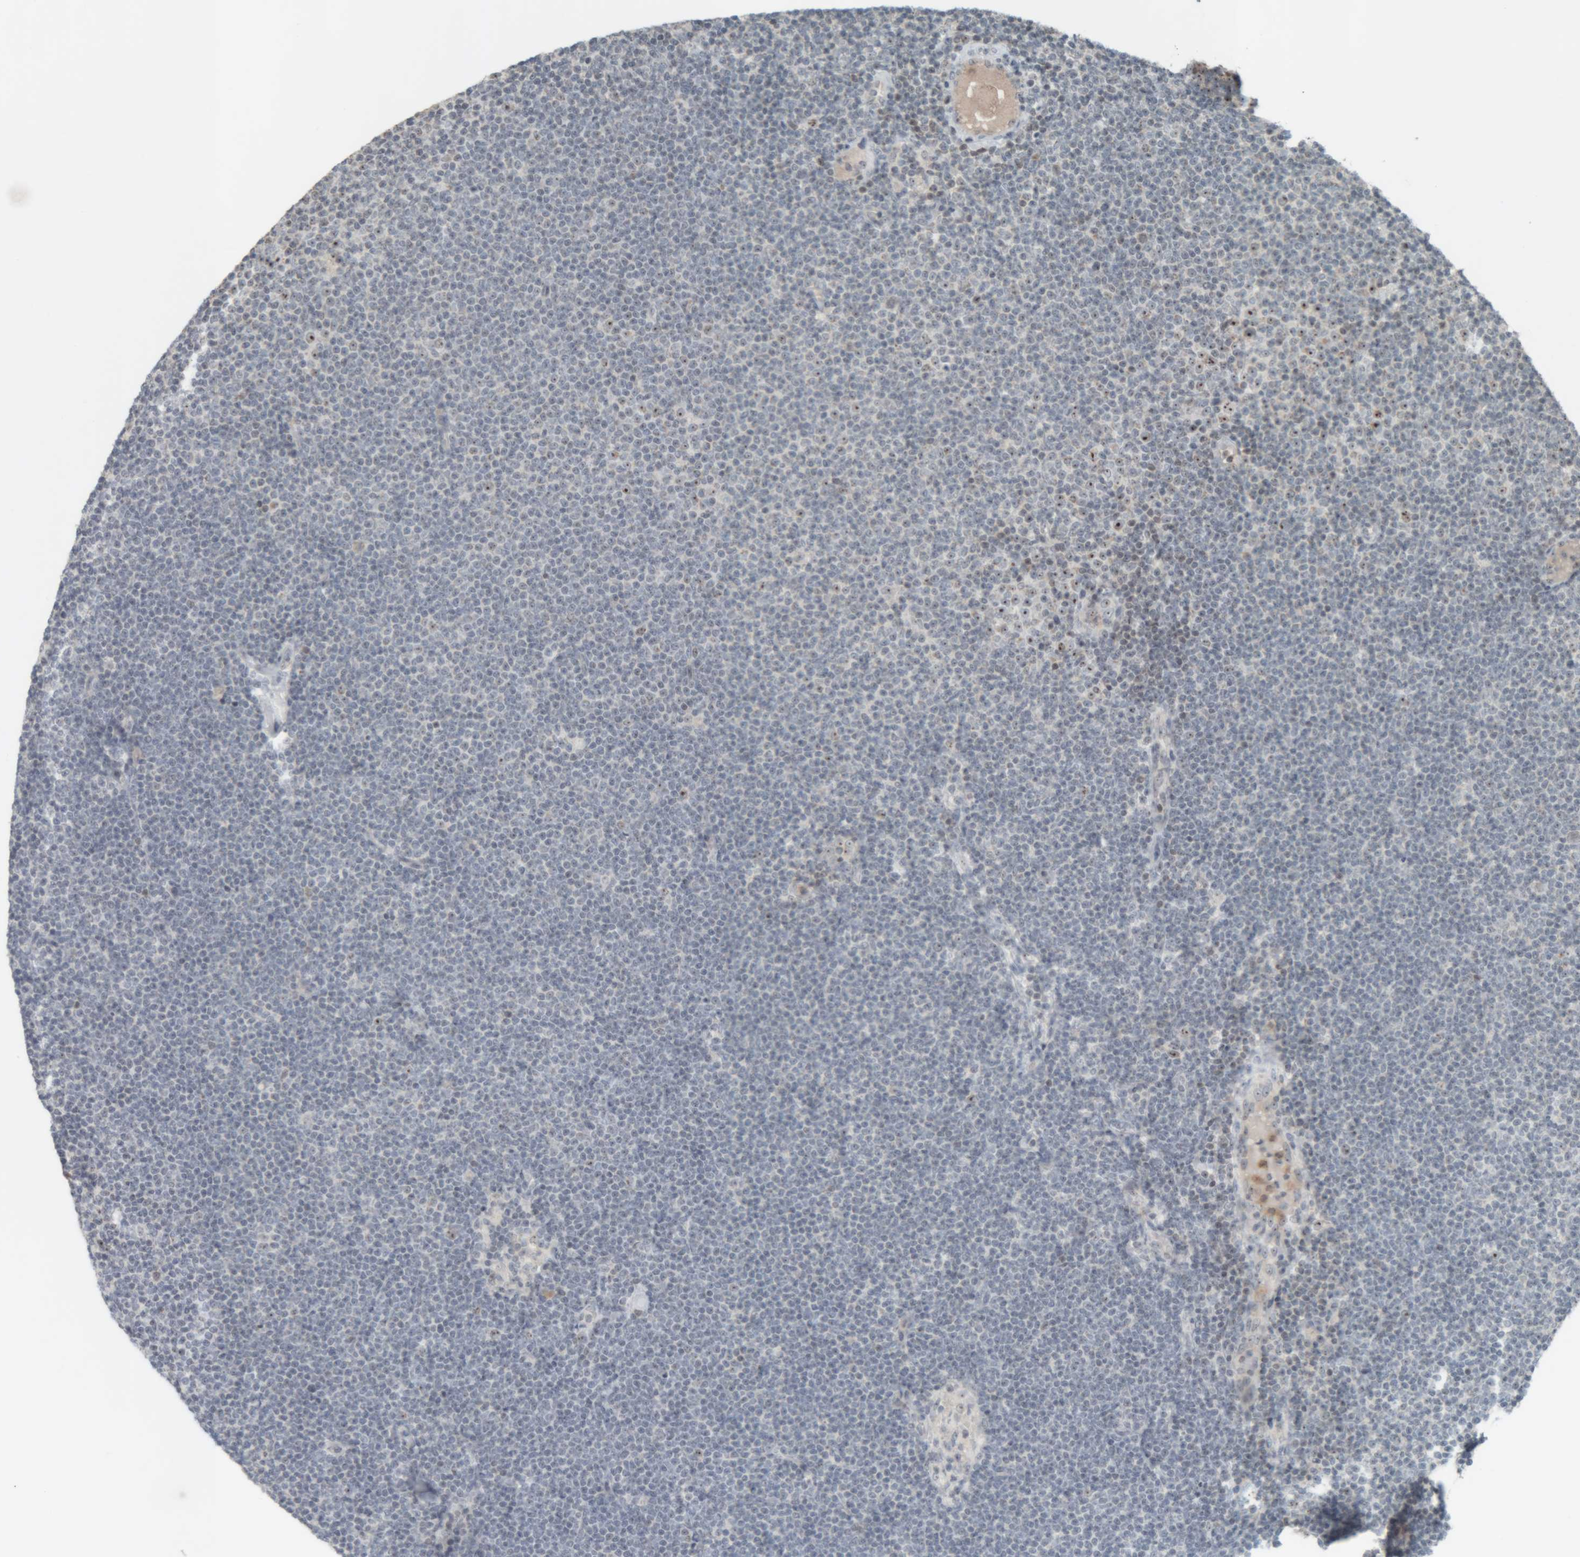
{"staining": {"intensity": "moderate", "quantity": "<25%", "location": "nuclear"}, "tissue": "lymphoma", "cell_type": "Tumor cells", "image_type": "cancer", "snomed": [{"axis": "morphology", "description": "Malignant lymphoma, non-Hodgkin's type, Low grade"}, {"axis": "topography", "description": "Lymph node"}], "caption": "Brown immunohistochemical staining in human low-grade malignant lymphoma, non-Hodgkin's type displays moderate nuclear expression in approximately <25% of tumor cells. The protein of interest is shown in brown color, while the nuclei are stained blue.", "gene": "RPF1", "patient": {"sex": "female", "age": 53}}